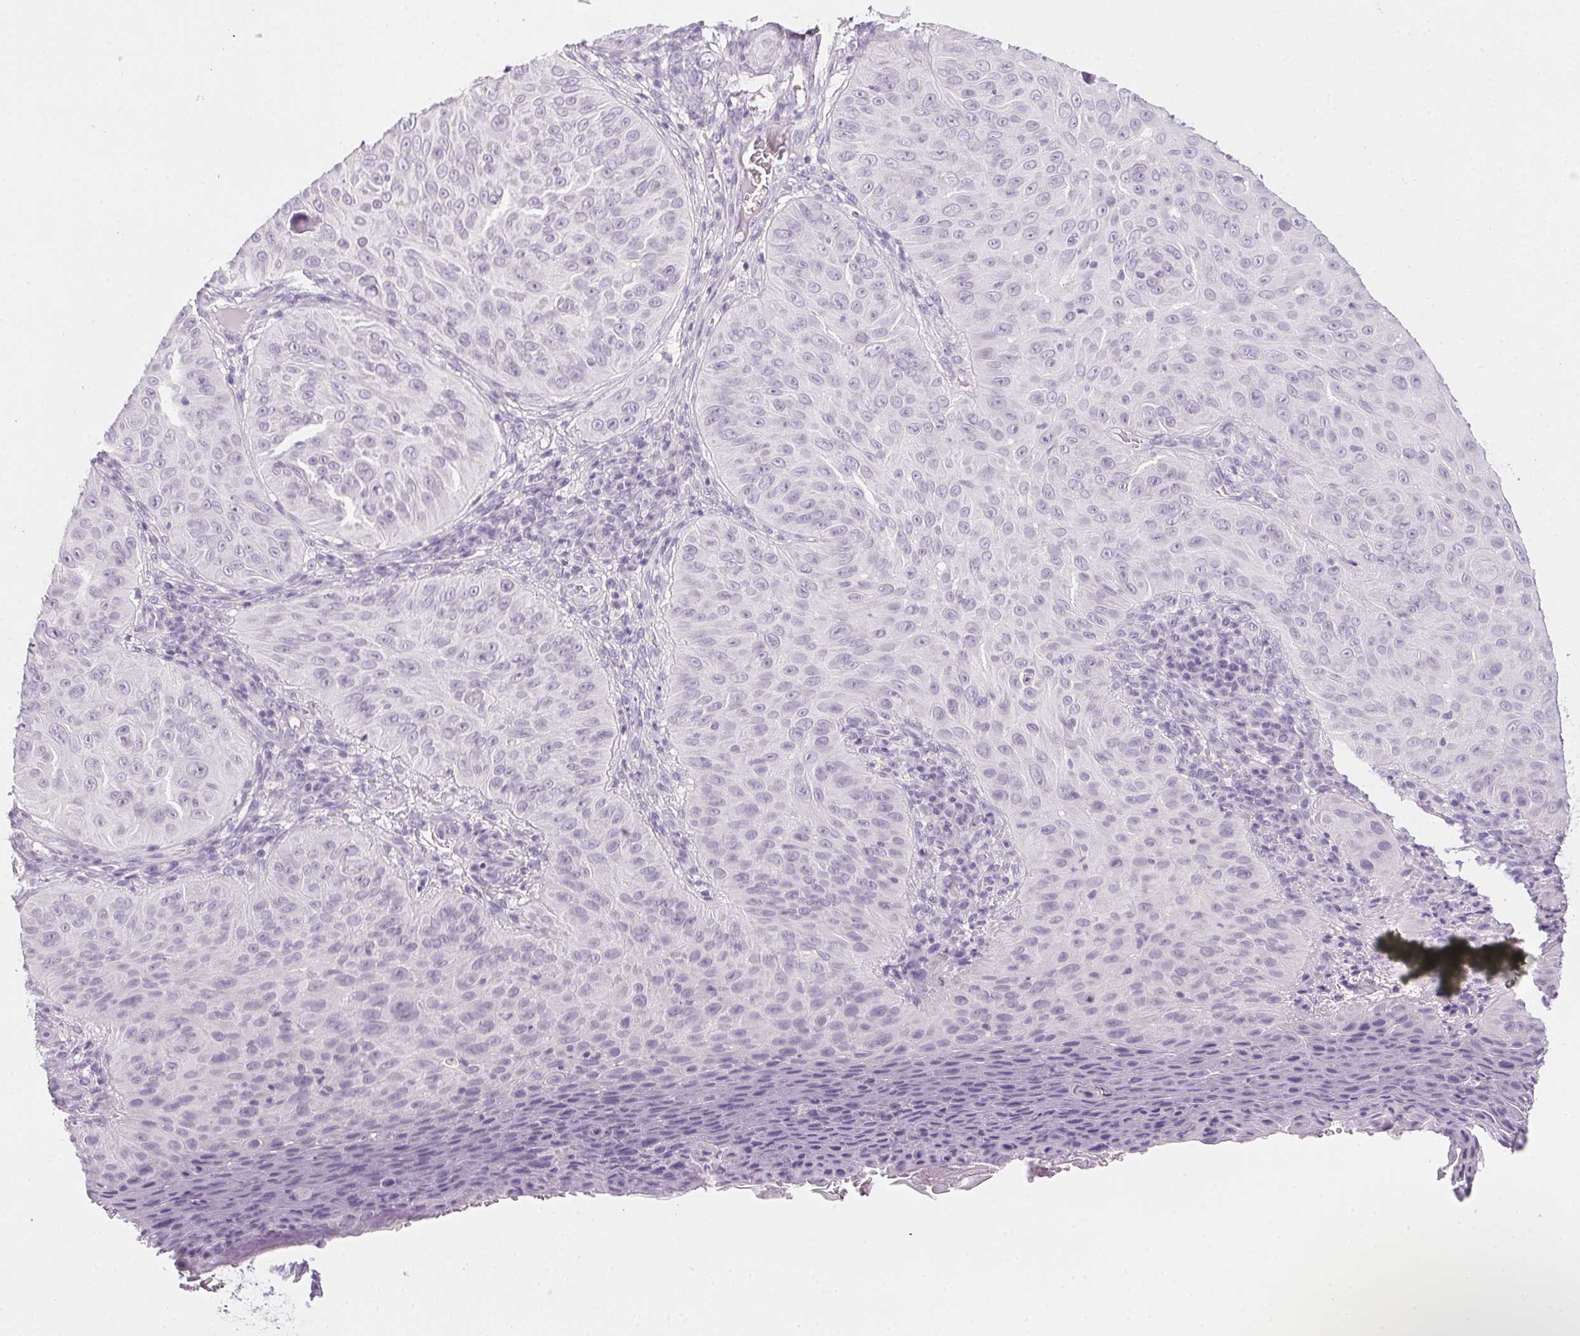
{"staining": {"intensity": "negative", "quantity": "none", "location": "none"}, "tissue": "skin cancer", "cell_type": "Tumor cells", "image_type": "cancer", "snomed": [{"axis": "morphology", "description": "Squamous cell carcinoma, NOS"}, {"axis": "topography", "description": "Skin"}], "caption": "Tumor cells show no significant staining in skin cancer (squamous cell carcinoma). (DAB (3,3'-diaminobenzidine) IHC with hematoxylin counter stain).", "gene": "PPY", "patient": {"sex": "male", "age": 82}}